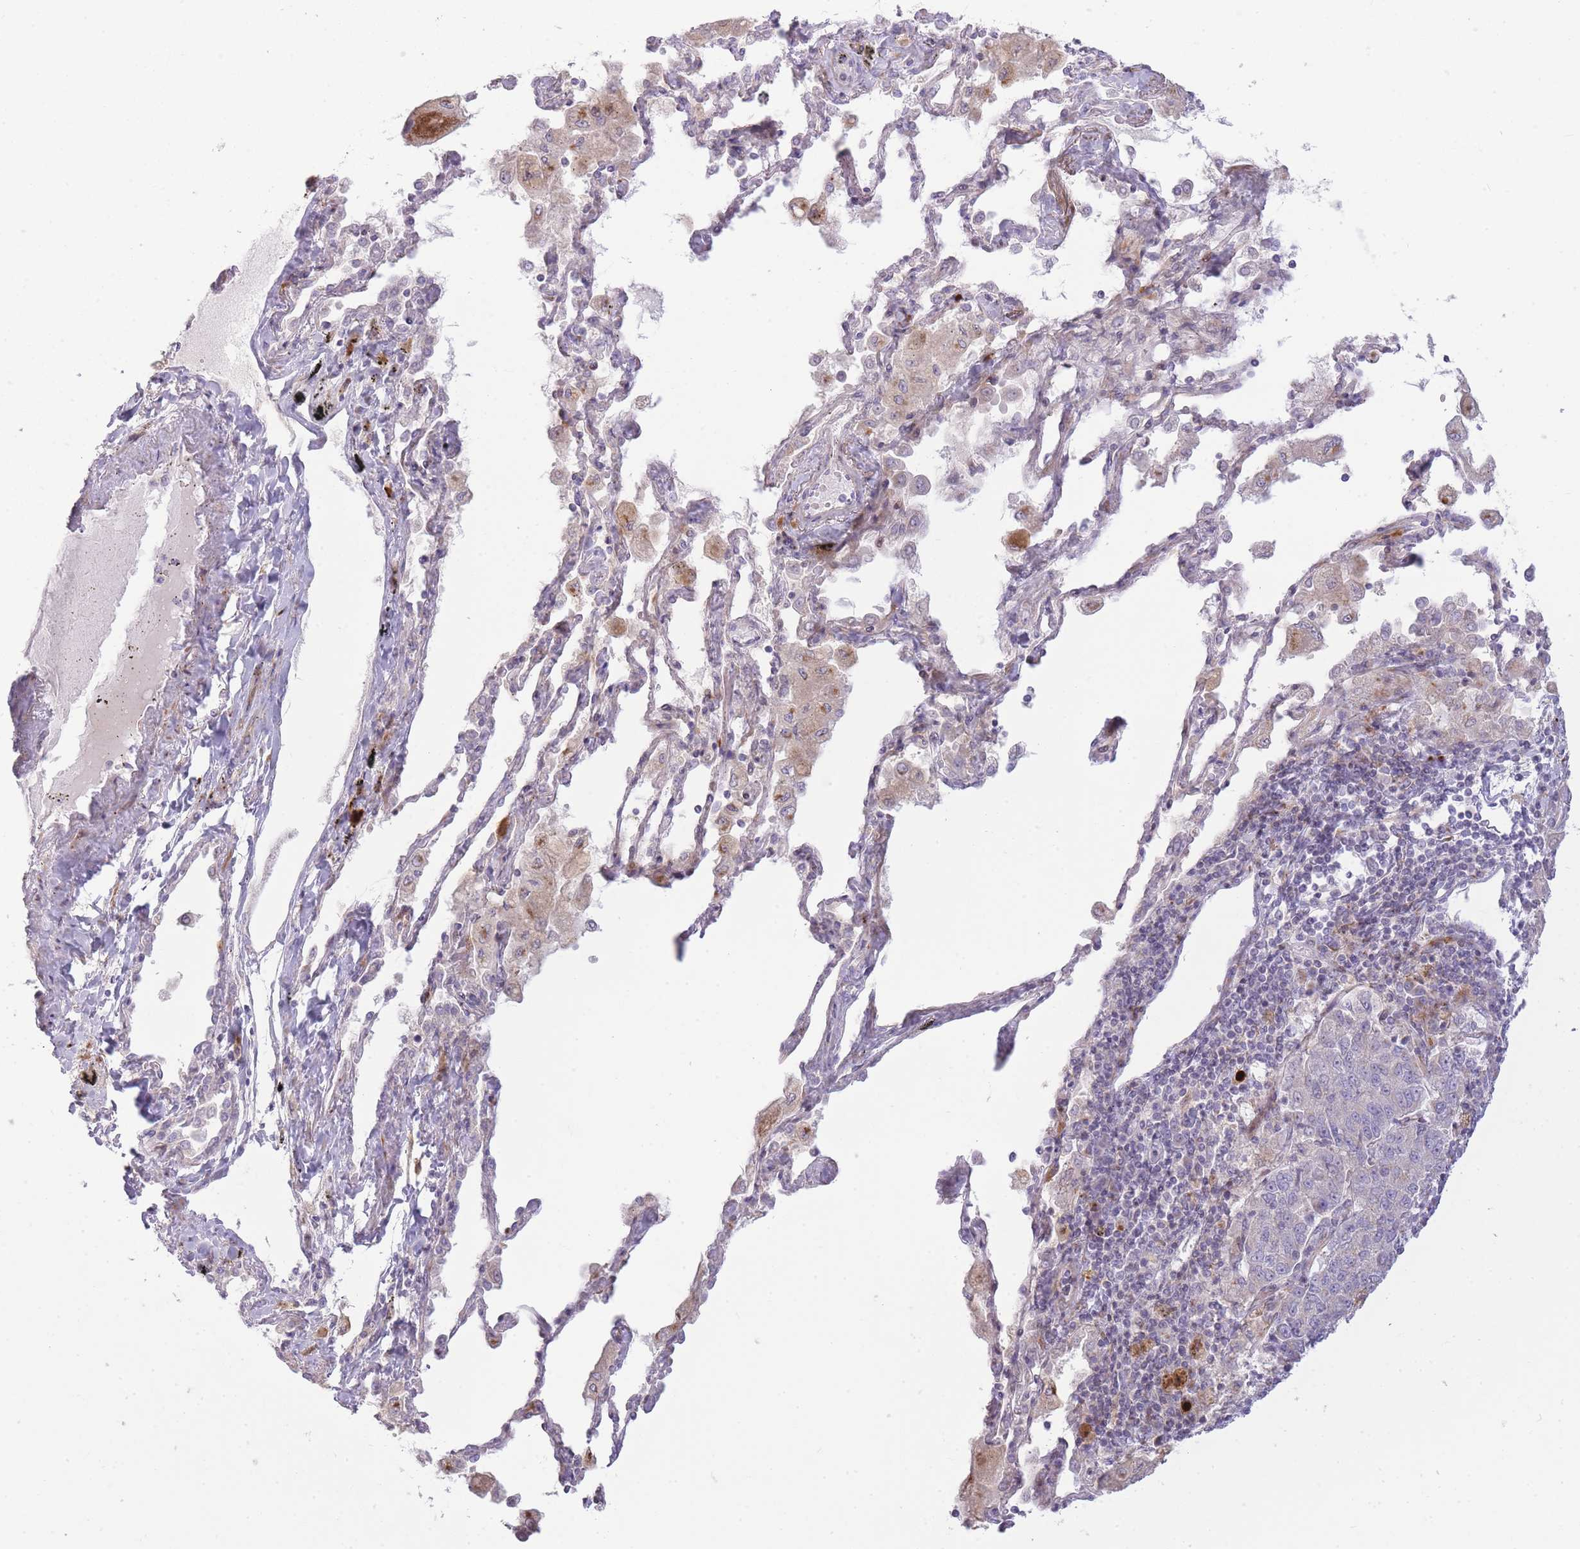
{"staining": {"intensity": "weak", "quantity": "<25%", "location": "cytoplasmic/membranous"}, "tissue": "lung cancer", "cell_type": "Tumor cells", "image_type": "cancer", "snomed": [{"axis": "morphology", "description": "Squamous cell carcinoma, NOS"}, {"axis": "topography", "description": "Lung"}], "caption": "High magnification brightfield microscopy of lung cancer (squamous cell carcinoma) stained with DAB (brown) and counterstained with hematoxylin (blue): tumor cells show no significant expression.", "gene": "PPP3R2", "patient": {"sex": "female", "age": 70}}